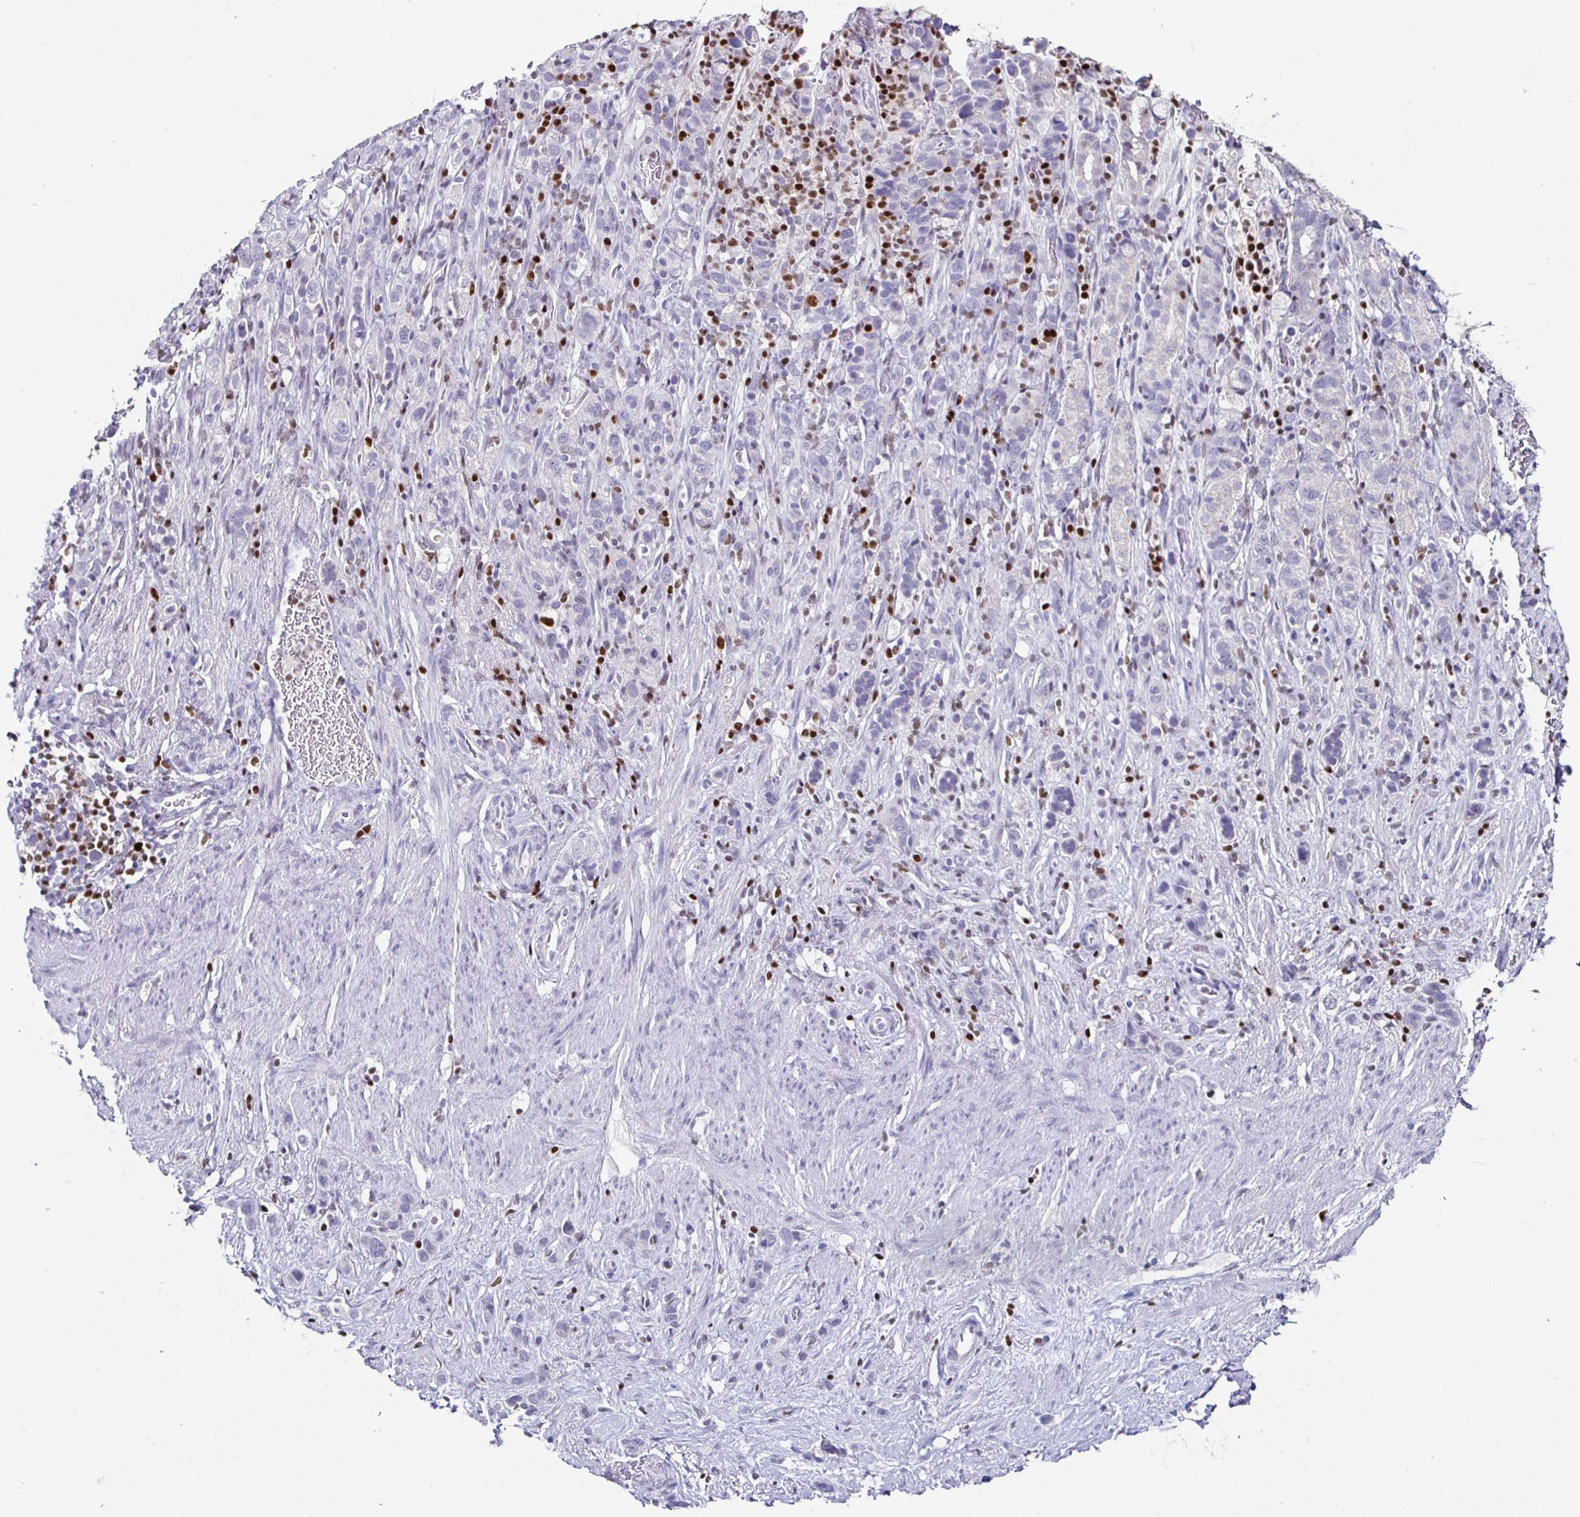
{"staining": {"intensity": "negative", "quantity": "none", "location": "none"}, "tissue": "stomach cancer", "cell_type": "Tumor cells", "image_type": "cancer", "snomed": [{"axis": "morphology", "description": "Adenocarcinoma, NOS"}, {"axis": "topography", "description": "Stomach"}], "caption": "Stomach cancer (adenocarcinoma) stained for a protein using immunohistochemistry displays no staining tumor cells.", "gene": "RUNX2", "patient": {"sex": "female", "age": 65}}